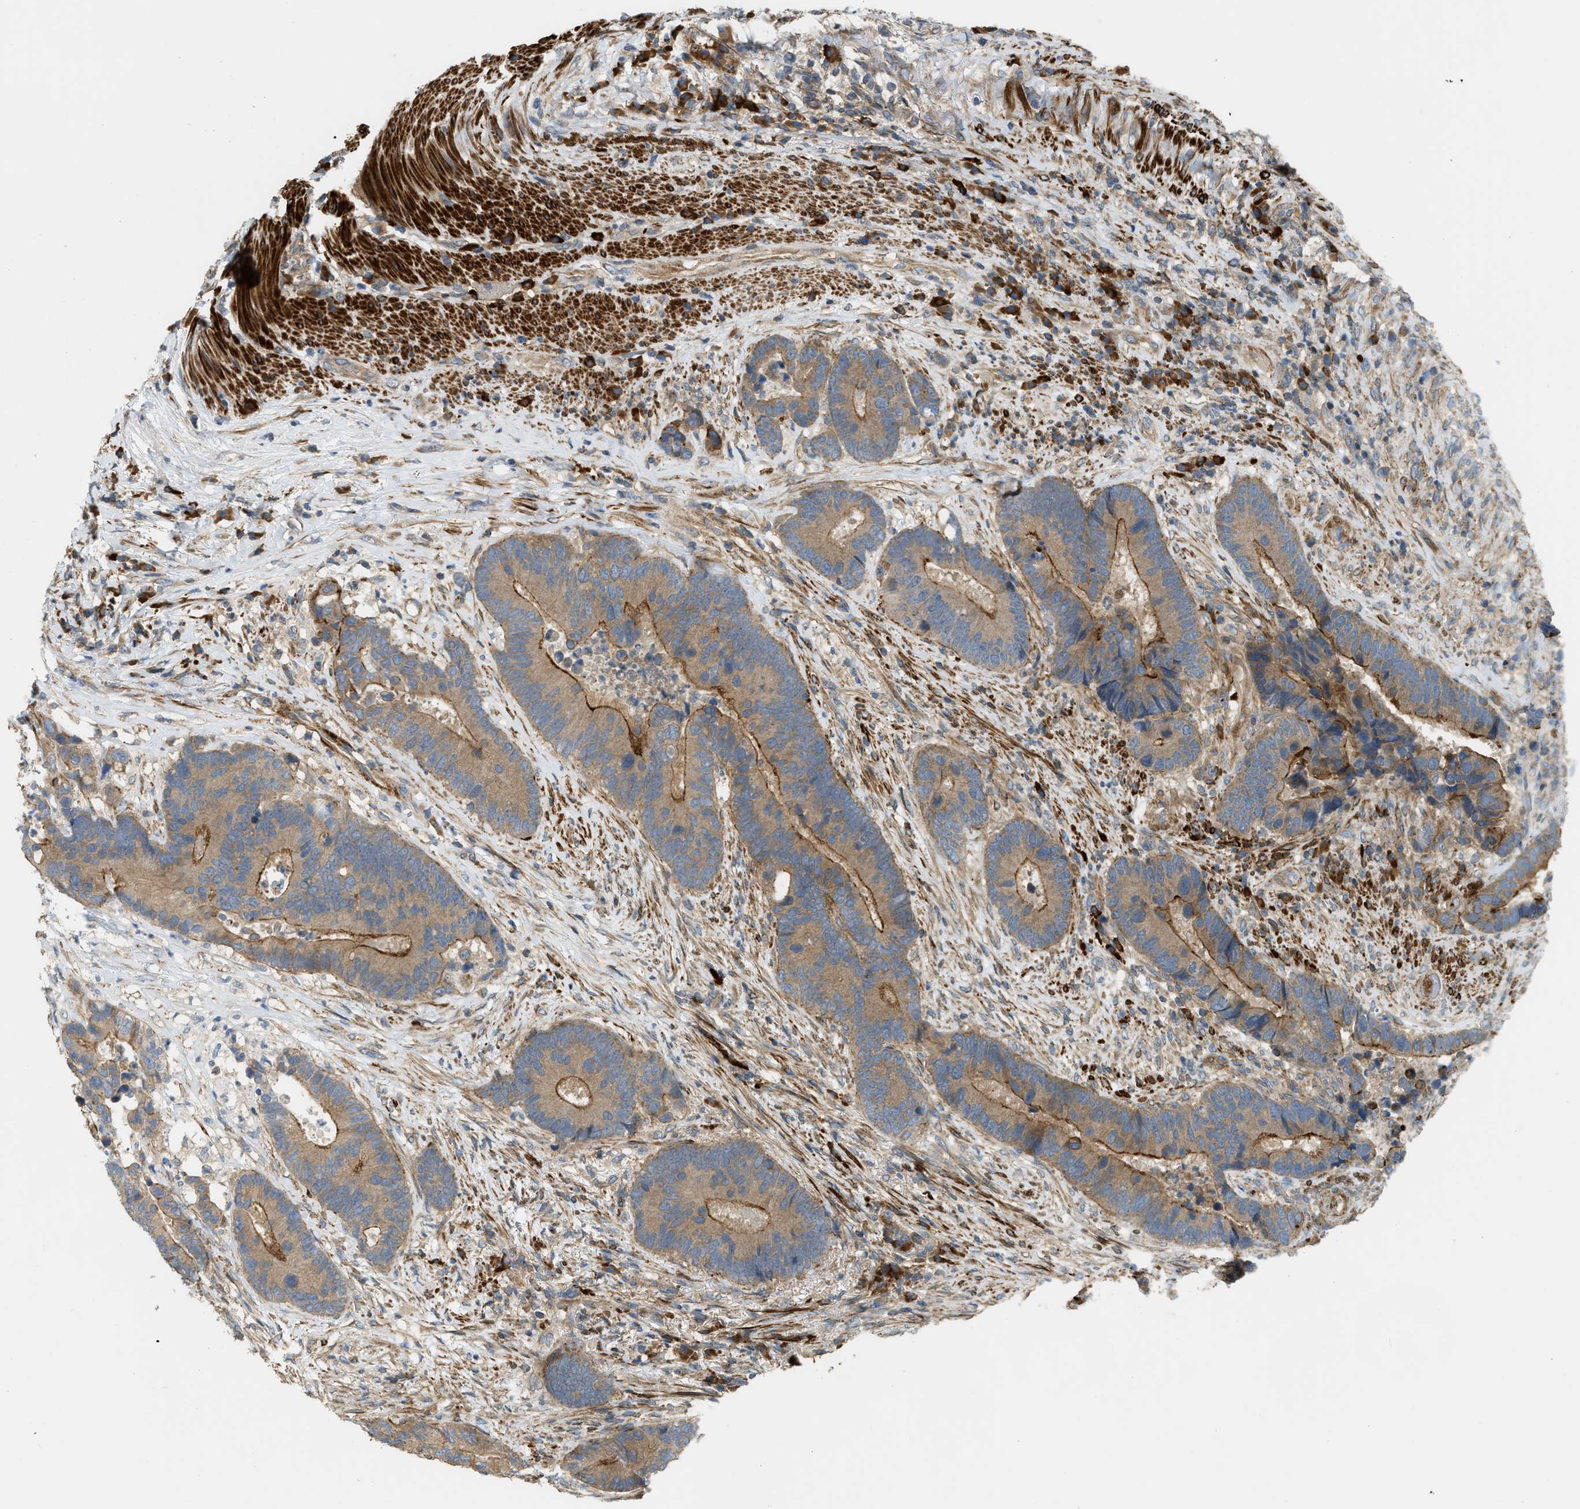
{"staining": {"intensity": "moderate", "quantity": ">75%", "location": "cytoplasmic/membranous"}, "tissue": "colorectal cancer", "cell_type": "Tumor cells", "image_type": "cancer", "snomed": [{"axis": "morphology", "description": "Adenocarcinoma, NOS"}, {"axis": "topography", "description": "Rectum"}], "caption": "Moderate cytoplasmic/membranous staining for a protein is appreciated in about >75% of tumor cells of colorectal cancer (adenocarcinoma) using immunohistochemistry (IHC).", "gene": "BTN3A2", "patient": {"sex": "female", "age": 89}}